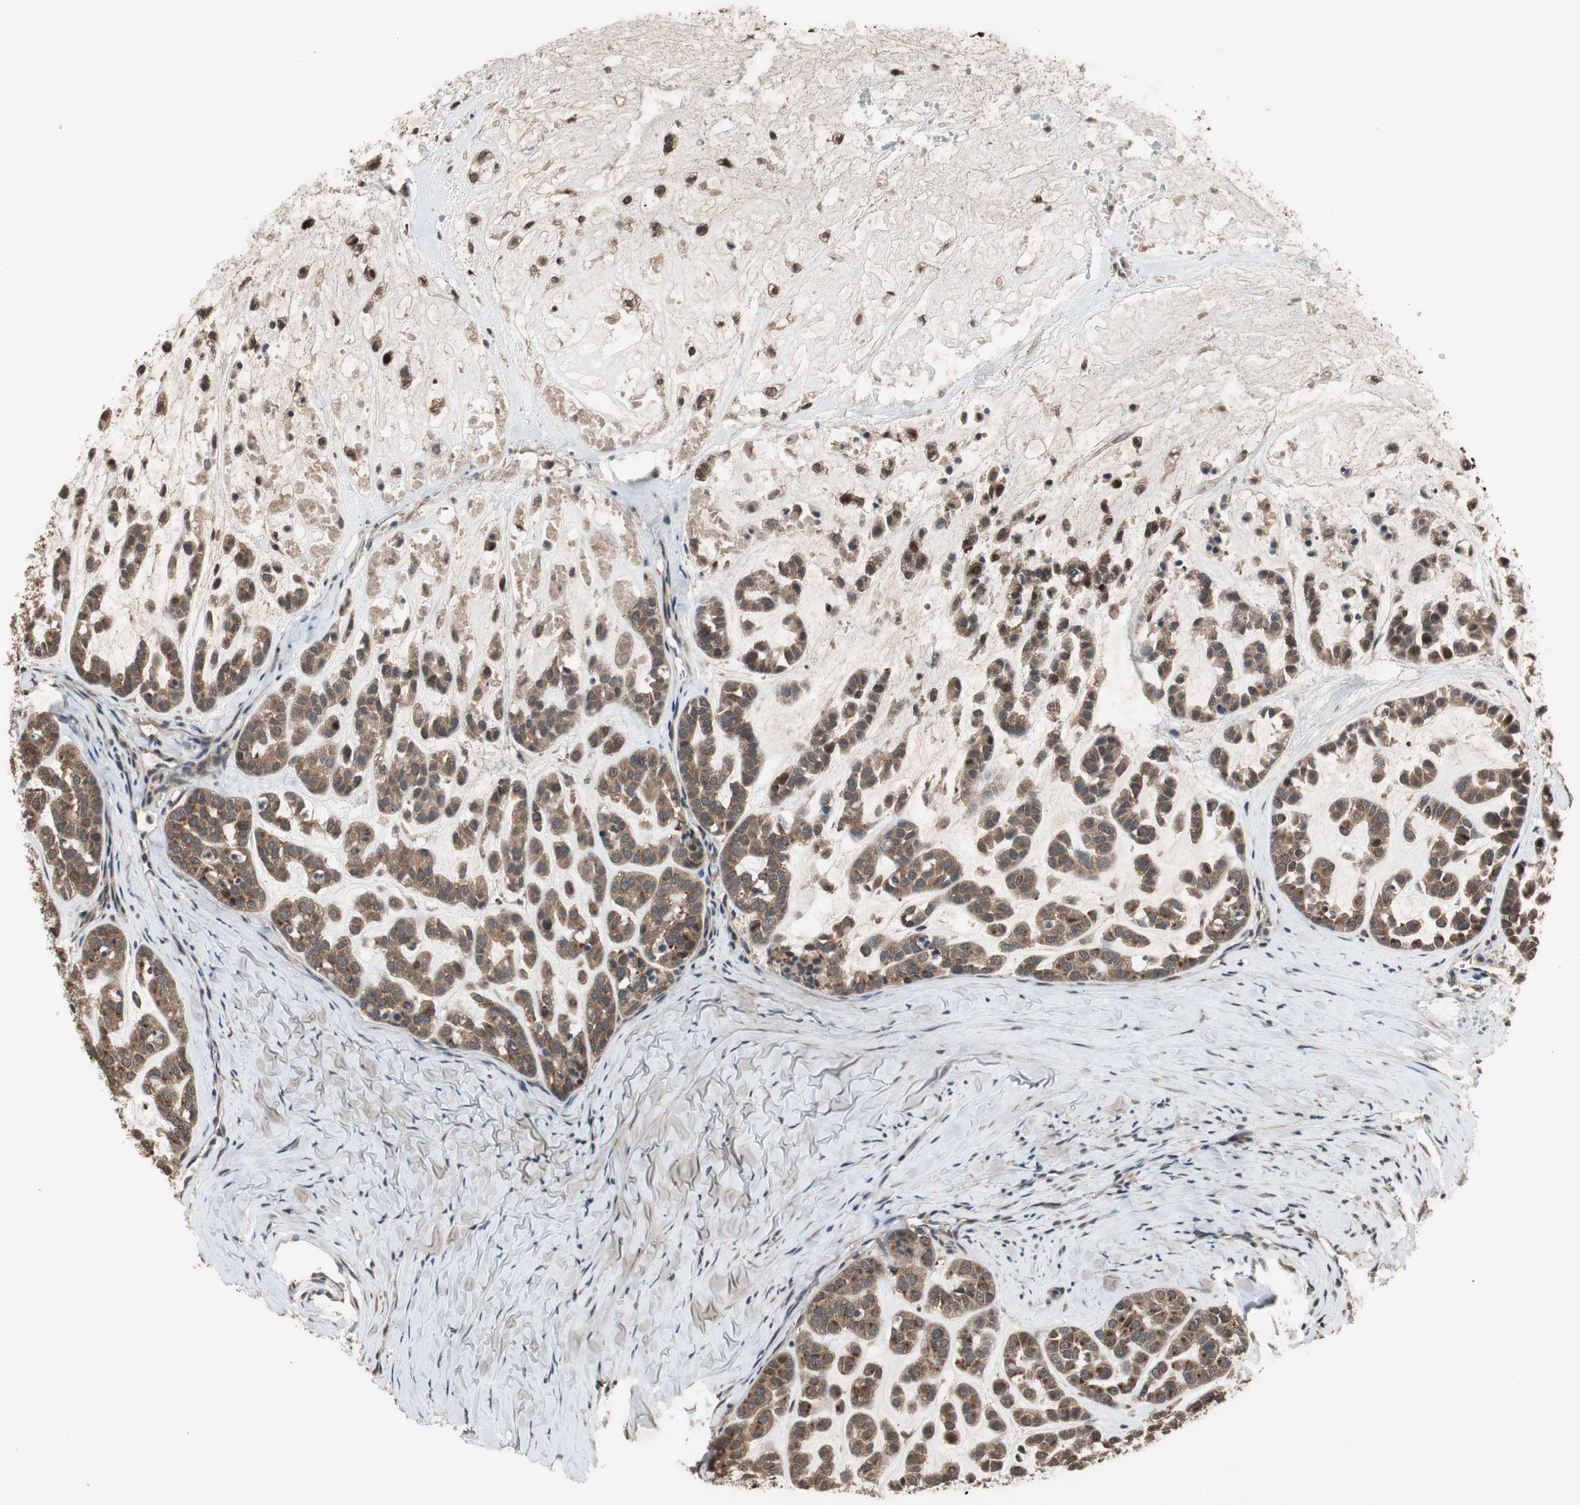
{"staining": {"intensity": "strong", "quantity": ">75%", "location": "cytoplasmic/membranous,nuclear"}, "tissue": "head and neck cancer", "cell_type": "Tumor cells", "image_type": "cancer", "snomed": [{"axis": "morphology", "description": "Adenocarcinoma, NOS"}, {"axis": "morphology", "description": "Adenoma, NOS"}, {"axis": "topography", "description": "Head-Neck"}], "caption": "Brown immunohistochemical staining in human adenoma (head and neck) reveals strong cytoplasmic/membranous and nuclear positivity in about >75% of tumor cells.", "gene": "TMEM230", "patient": {"sex": "female", "age": 55}}